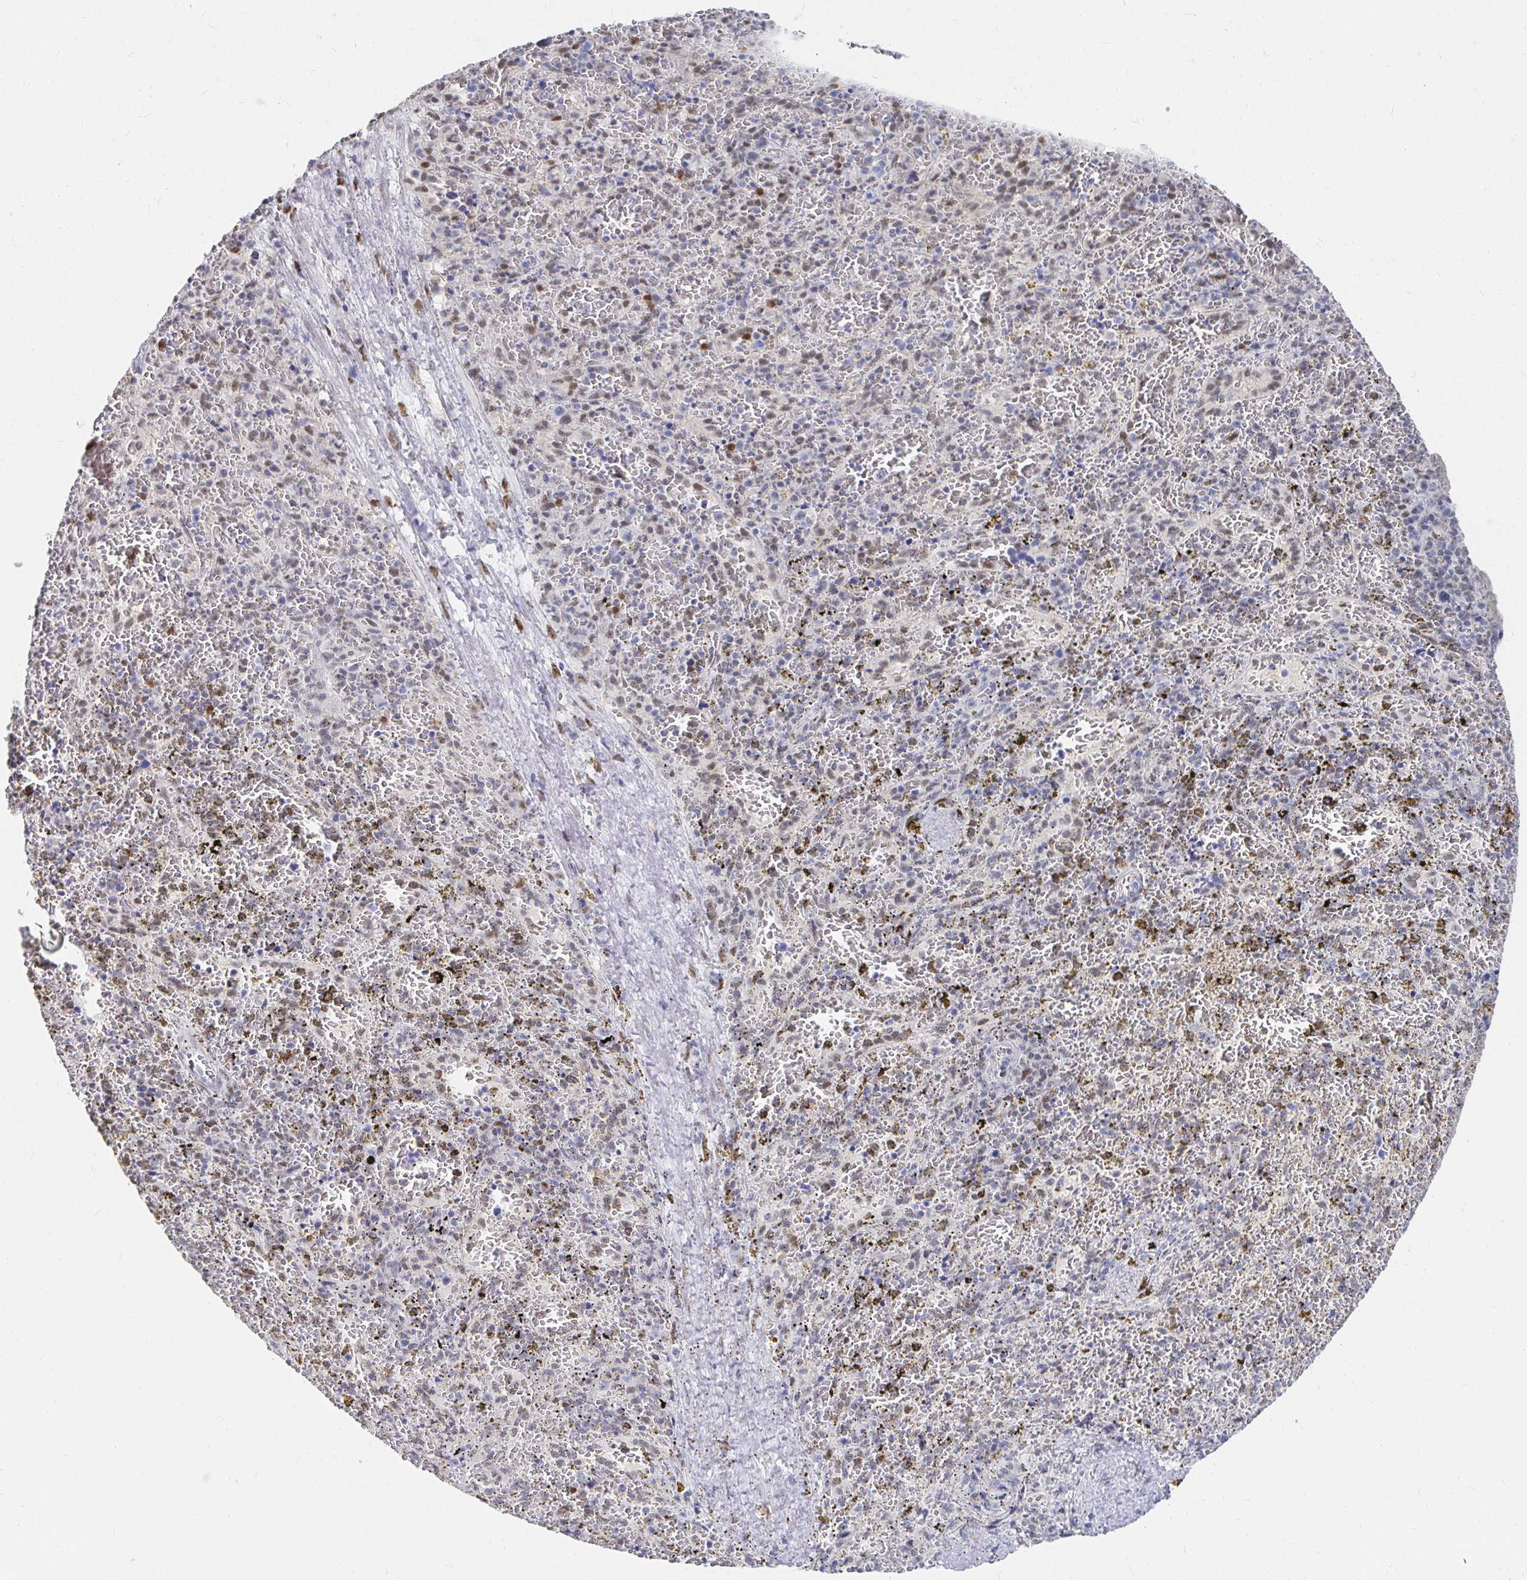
{"staining": {"intensity": "moderate", "quantity": "<25%", "location": "nuclear"}, "tissue": "spleen", "cell_type": "Cells in red pulp", "image_type": "normal", "snomed": [{"axis": "morphology", "description": "Normal tissue, NOS"}, {"axis": "topography", "description": "Spleen"}], "caption": "Approximately <25% of cells in red pulp in unremarkable human spleen demonstrate moderate nuclear protein positivity as visualized by brown immunohistochemical staining.", "gene": "CLIC3", "patient": {"sex": "female", "age": 50}}